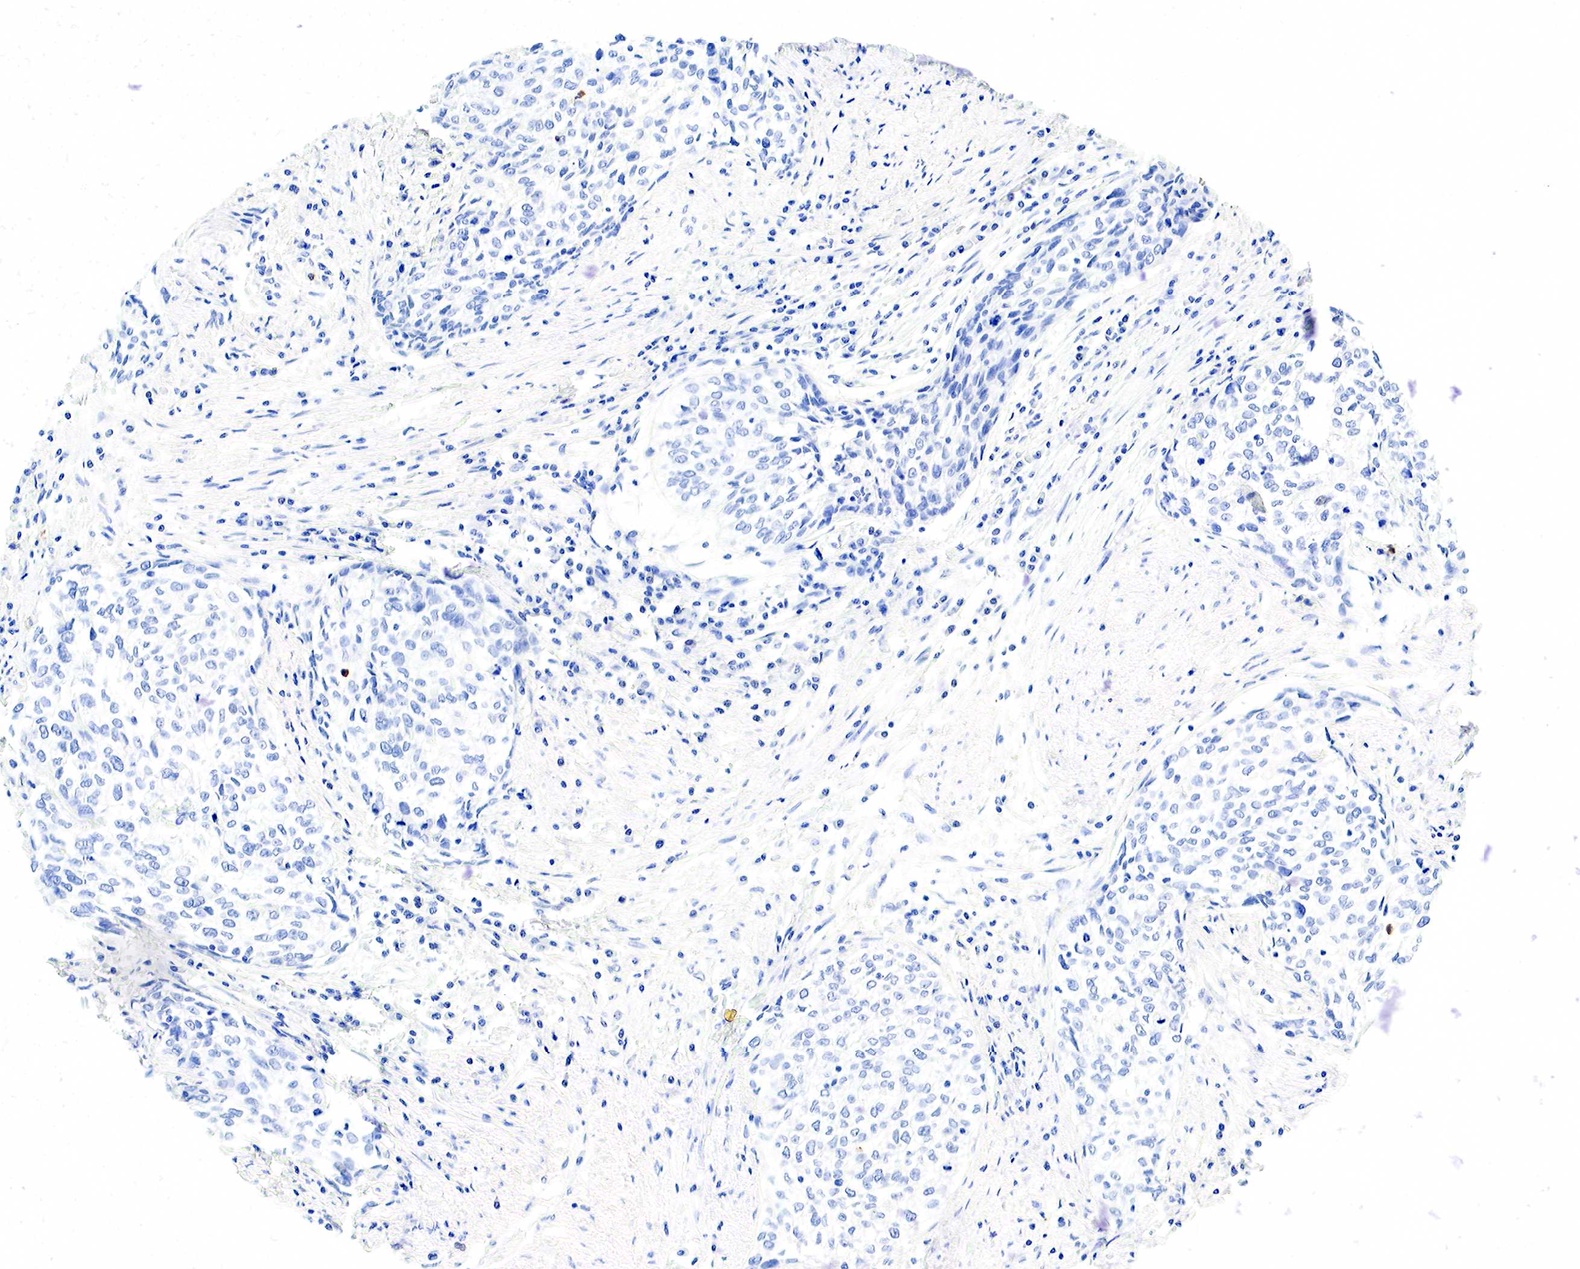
{"staining": {"intensity": "negative", "quantity": "none", "location": "none"}, "tissue": "cervical cancer", "cell_type": "Tumor cells", "image_type": "cancer", "snomed": [{"axis": "morphology", "description": "Squamous cell carcinoma, NOS"}, {"axis": "topography", "description": "Cervix"}], "caption": "Immunohistochemistry (IHC) histopathology image of cervical squamous cell carcinoma stained for a protein (brown), which reveals no positivity in tumor cells.", "gene": "FUT4", "patient": {"sex": "female", "age": 57}}